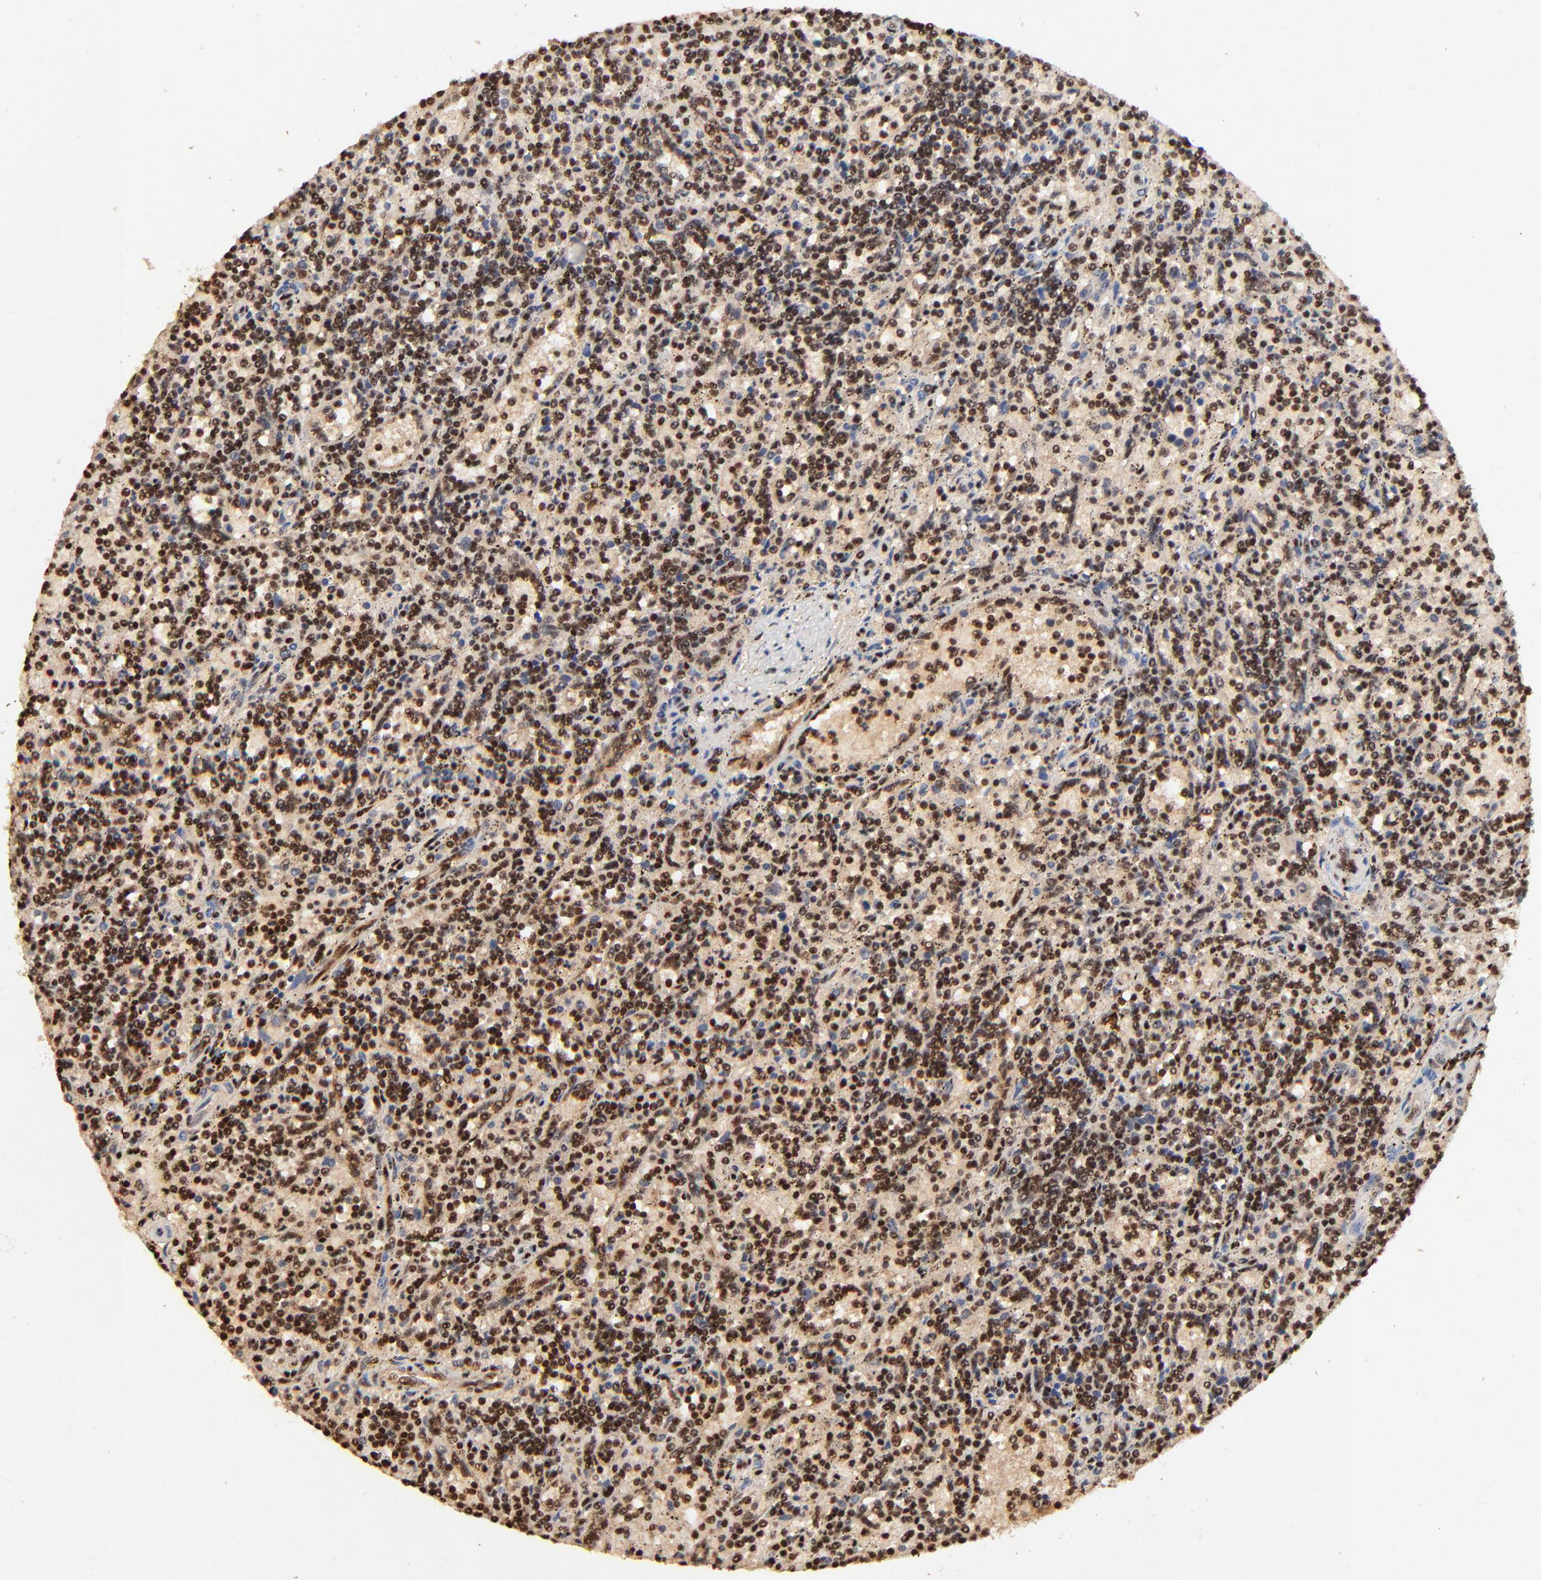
{"staining": {"intensity": "moderate", "quantity": ">75%", "location": "cytoplasmic/membranous,nuclear"}, "tissue": "lymphoma", "cell_type": "Tumor cells", "image_type": "cancer", "snomed": [{"axis": "morphology", "description": "Malignant lymphoma, non-Hodgkin's type, Low grade"}, {"axis": "topography", "description": "Spleen"}], "caption": "Immunohistochemistry (IHC) (DAB) staining of lymphoma reveals moderate cytoplasmic/membranous and nuclear protein positivity in approximately >75% of tumor cells. Nuclei are stained in blue.", "gene": "MED12", "patient": {"sex": "male", "age": 73}}